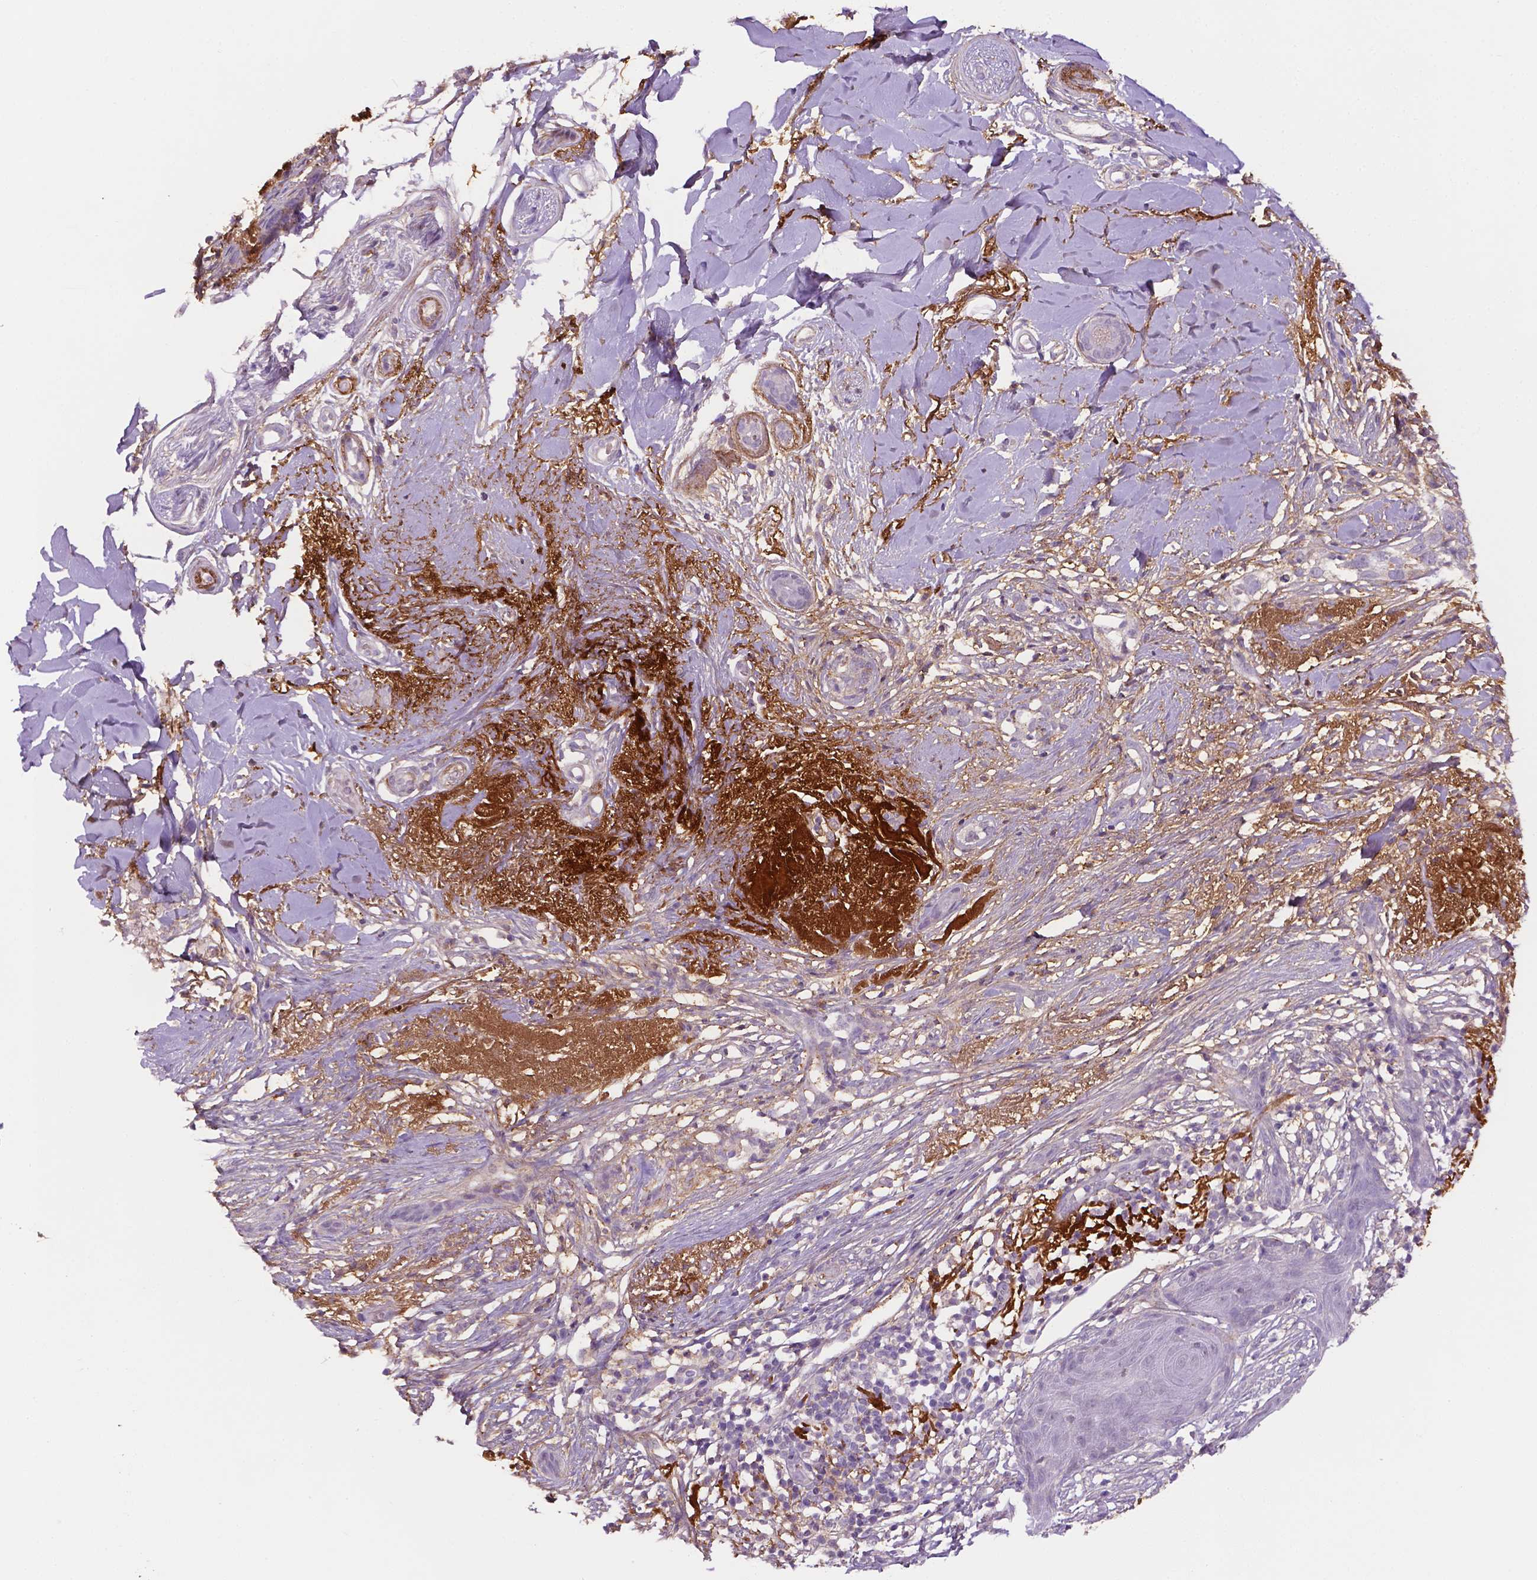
{"staining": {"intensity": "negative", "quantity": "none", "location": "none"}, "tissue": "skin cancer", "cell_type": "Tumor cells", "image_type": "cancer", "snomed": [{"axis": "morphology", "description": "Normal tissue, NOS"}, {"axis": "morphology", "description": "Basal cell carcinoma"}, {"axis": "topography", "description": "Skin"}], "caption": "A high-resolution image shows immunohistochemistry staining of skin basal cell carcinoma, which exhibits no significant positivity in tumor cells.", "gene": "FBLN1", "patient": {"sex": "male", "age": 84}}